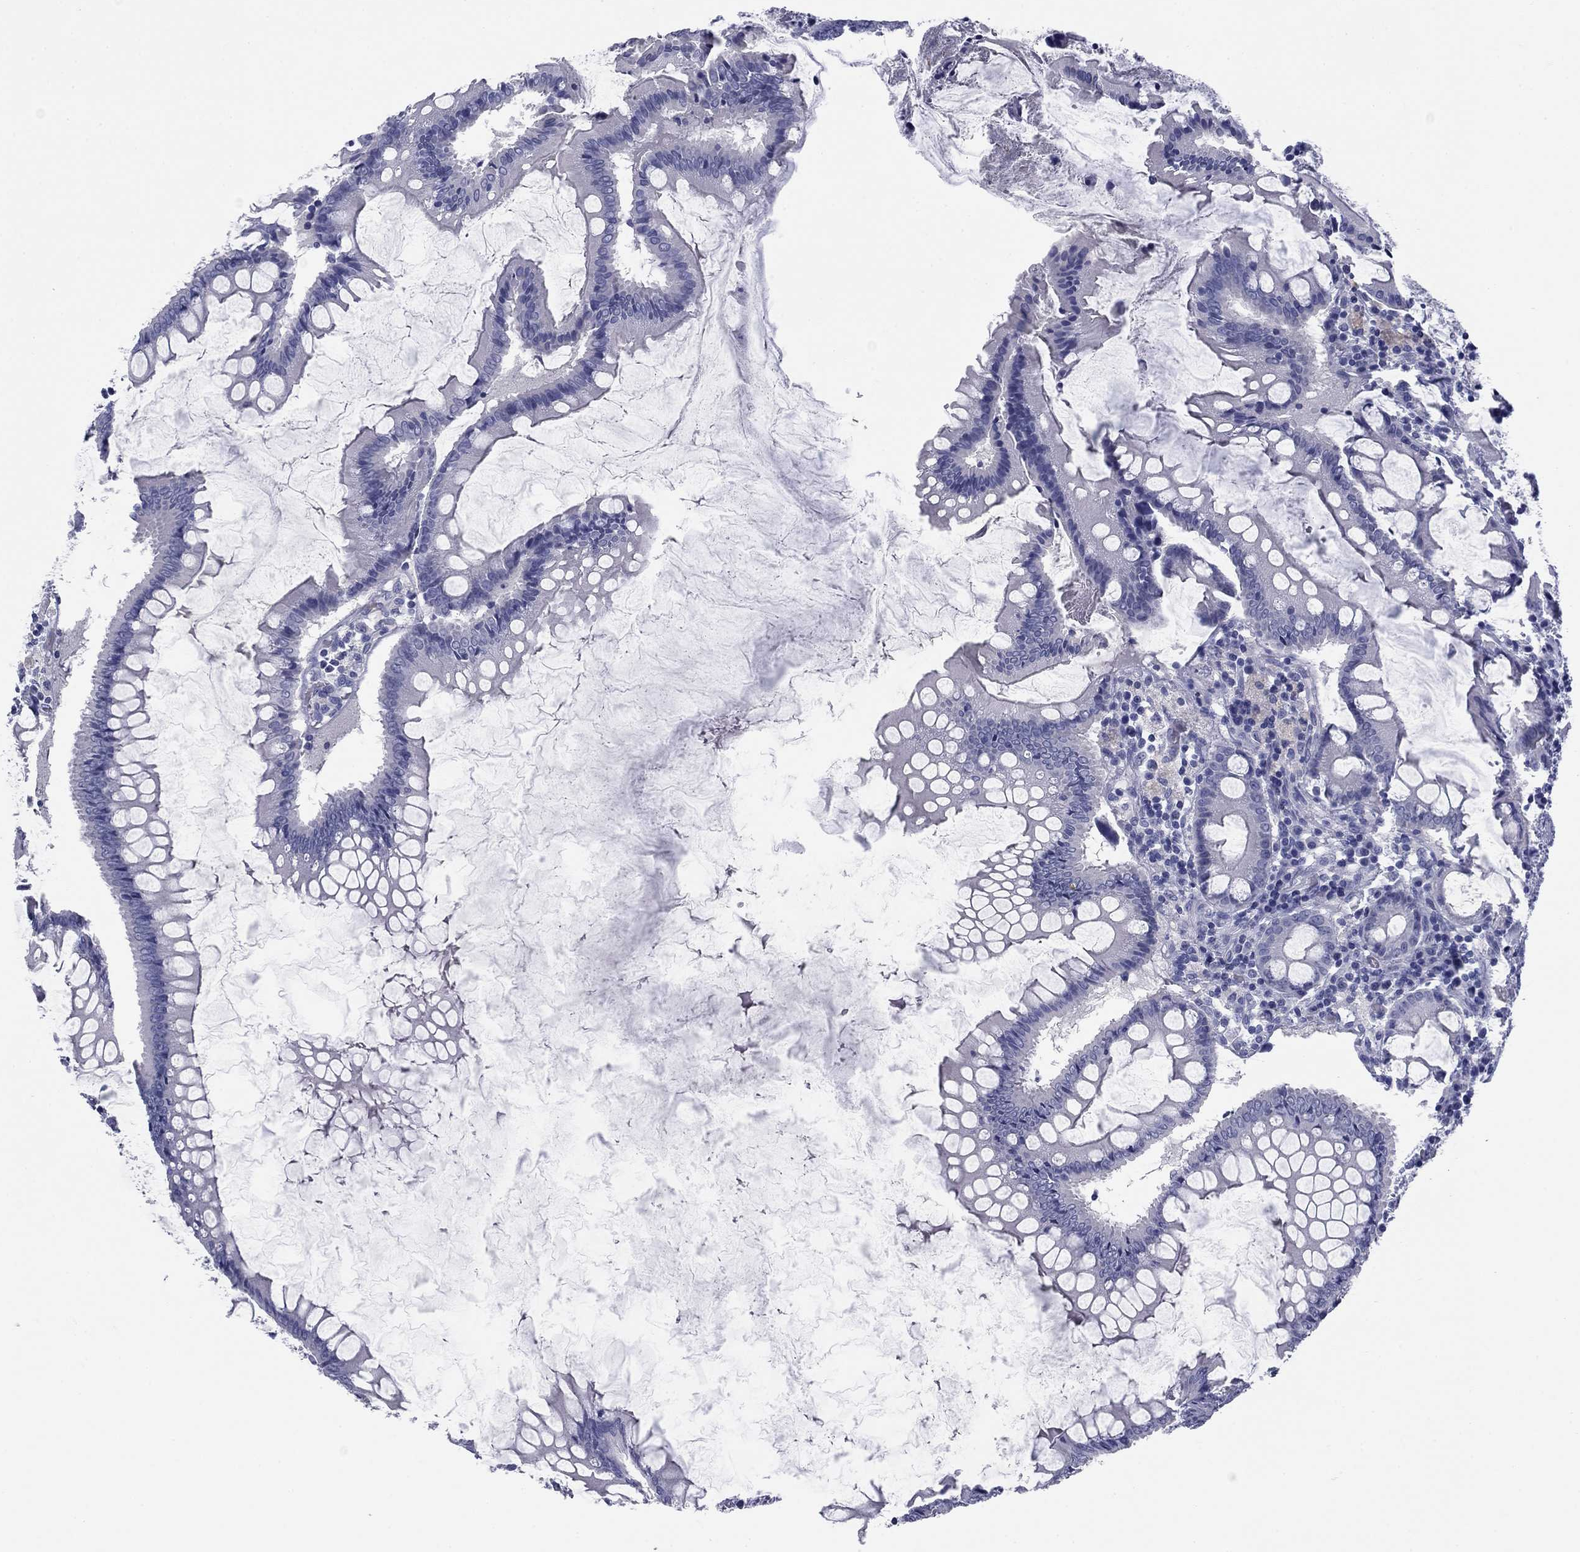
{"staining": {"intensity": "negative", "quantity": "none", "location": "none"}, "tissue": "colorectal cancer", "cell_type": "Tumor cells", "image_type": "cancer", "snomed": [{"axis": "morphology", "description": "Adenocarcinoma, NOS"}, {"axis": "topography", "description": "Colon"}], "caption": "DAB immunohistochemical staining of human adenocarcinoma (colorectal) displays no significant expression in tumor cells. (DAB immunohistochemistry (IHC), high magnification).", "gene": "KCNH1", "patient": {"sex": "female", "age": 82}}